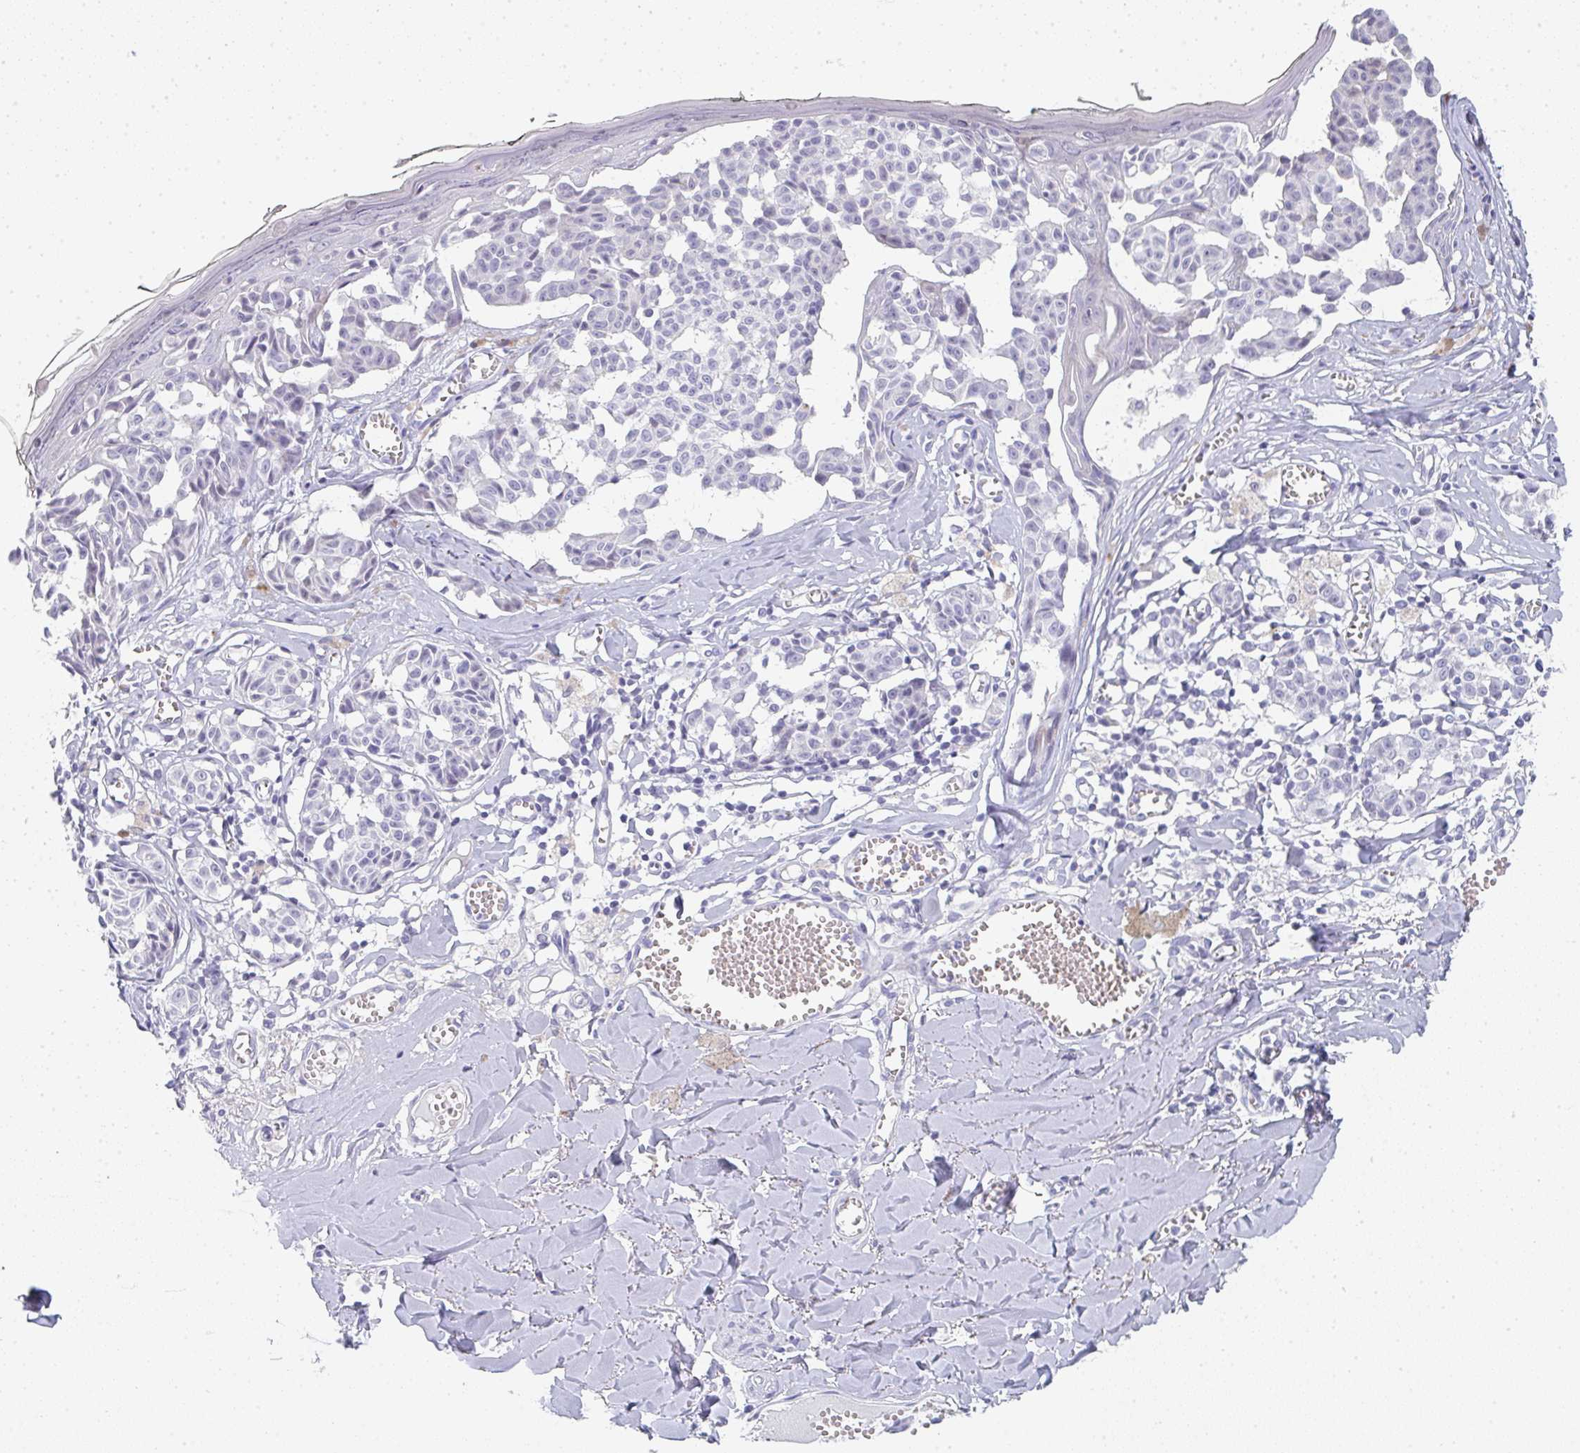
{"staining": {"intensity": "negative", "quantity": "none", "location": "none"}, "tissue": "melanoma", "cell_type": "Tumor cells", "image_type": "cancer", "snomed": [{"axis": "morphology", "description": "Malignant melanoma, NOS"}, {"axis": "topography", "description": "Skin"}], "caption": "Immunohistochemistry image of human malignant melanoma stained for a protein (brown), which shows no expression in tumor cells.", "gene": "NEU2", "patient": {"sex": "female", "age": 43}}